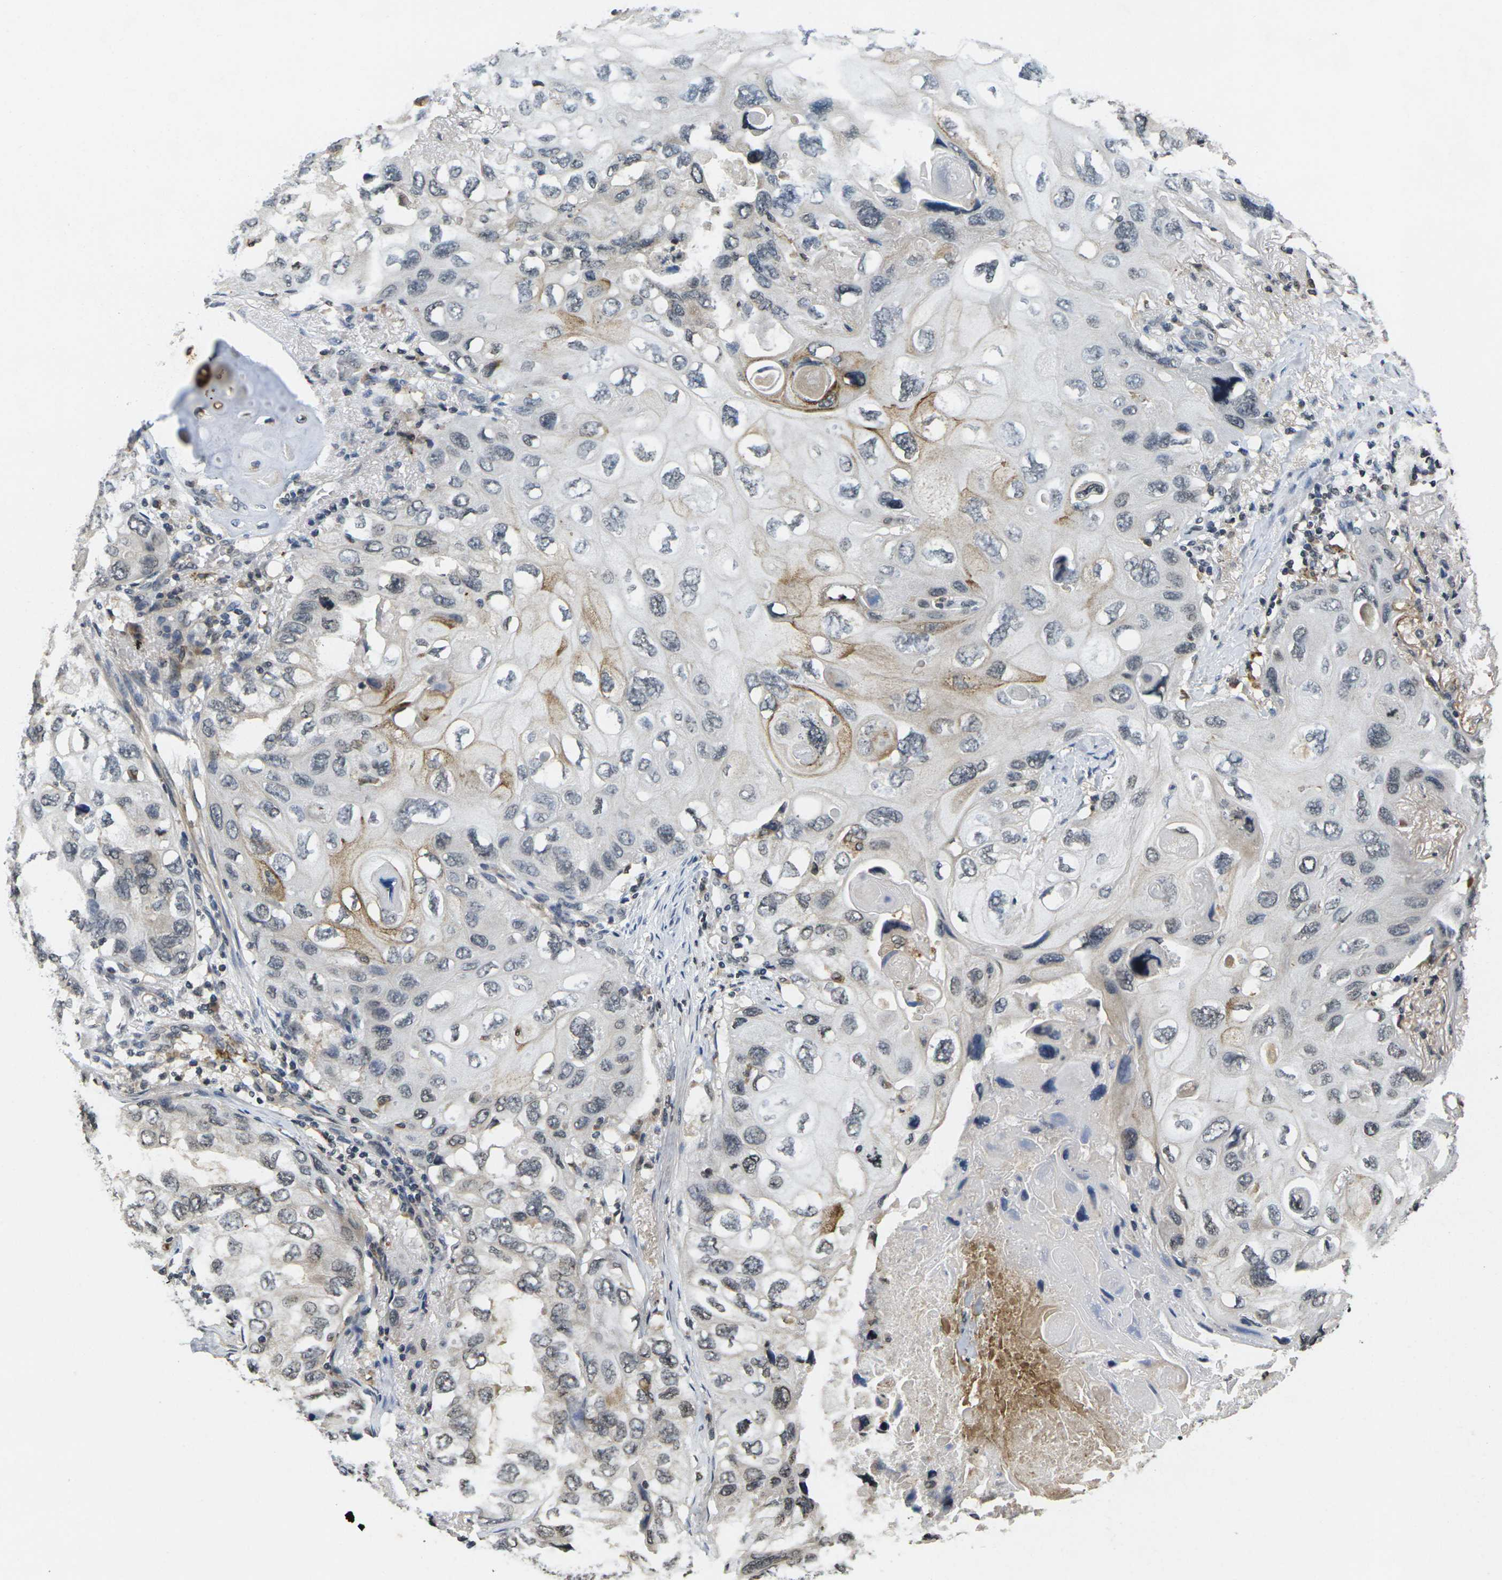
{"staining": {"intensity": "moderate", "quantity": "<25%", "location": "cytoplasmic/membranous"}, "tissue": "lung cancer", "cell_type": "Tumor cells", "image_type": "cancer", "snomed": [{"axis": "morphology", "description": "Squamous cell carcinoma, NOS"}, {"axis": "topography", "description": "Lung"}], "caption": "About <25% of tumor cells in human lung cancer (squamous cell carcinoma) show moderate cytoplasmic/membranous protein expression as visualized by brown immunohistochemical staining.", "gene": "C1QC", "patient": {"sex": "female", "age": 73}}